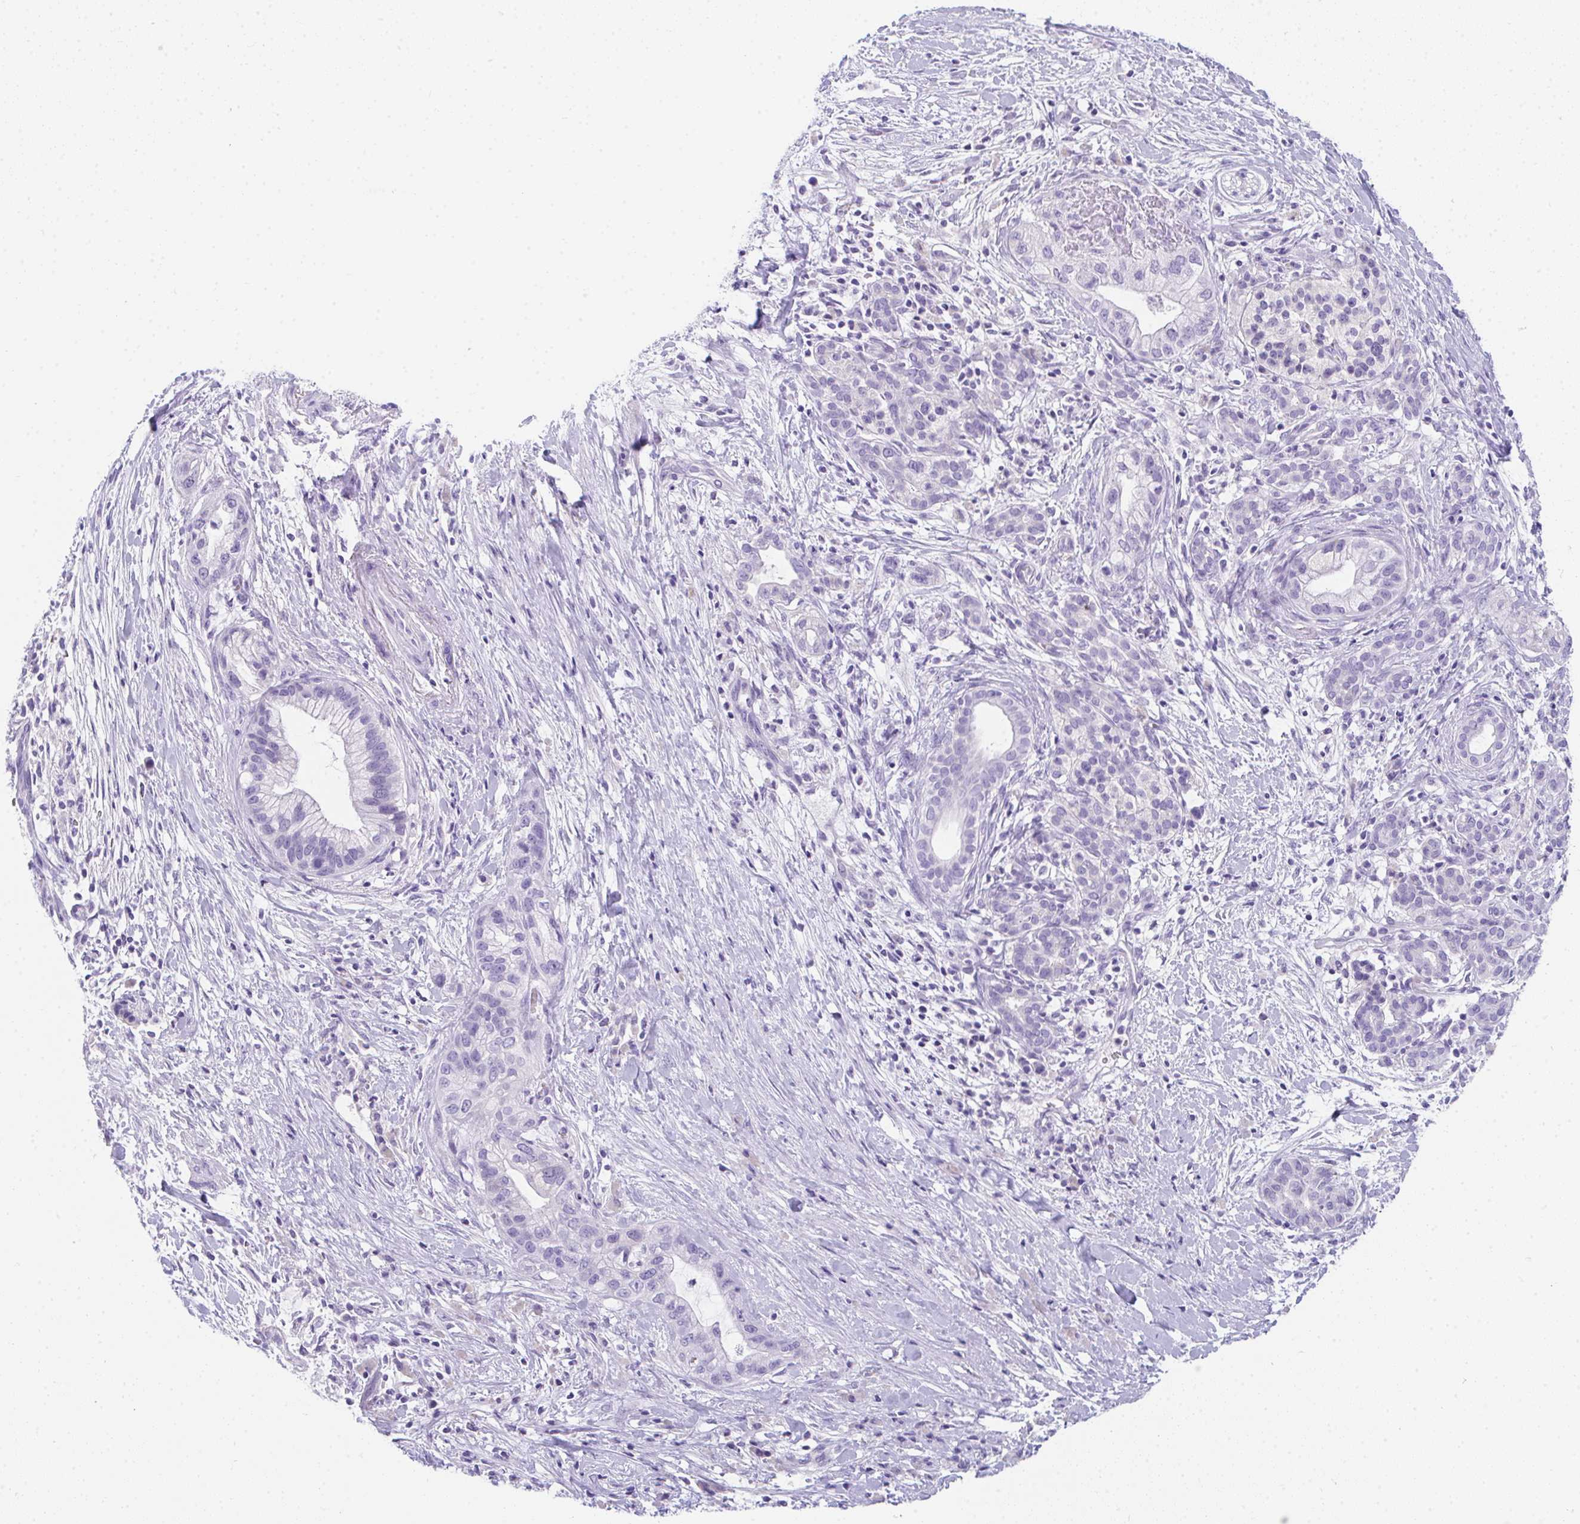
{"staining": {"intensity": "negative", "quantity": "none", "location": "none"}, "tissue": "pancreatic cancer", "cell_type": "Tumor cells", "image_type": "cancer", "snomed": [{"axis": "morphology", "description": "Adenocarcinoma, NOS"}, {"axis": "topography", "description": "Pancreas"}], "caption": "High power microscopy micrograph of an immunohistochemistry image of pancreatic cancer (adenocarcinoma), revealing no significant expression in tumor cells.", "gene": "TTC30B", "patient": {"sex": "male", "age": 44}}